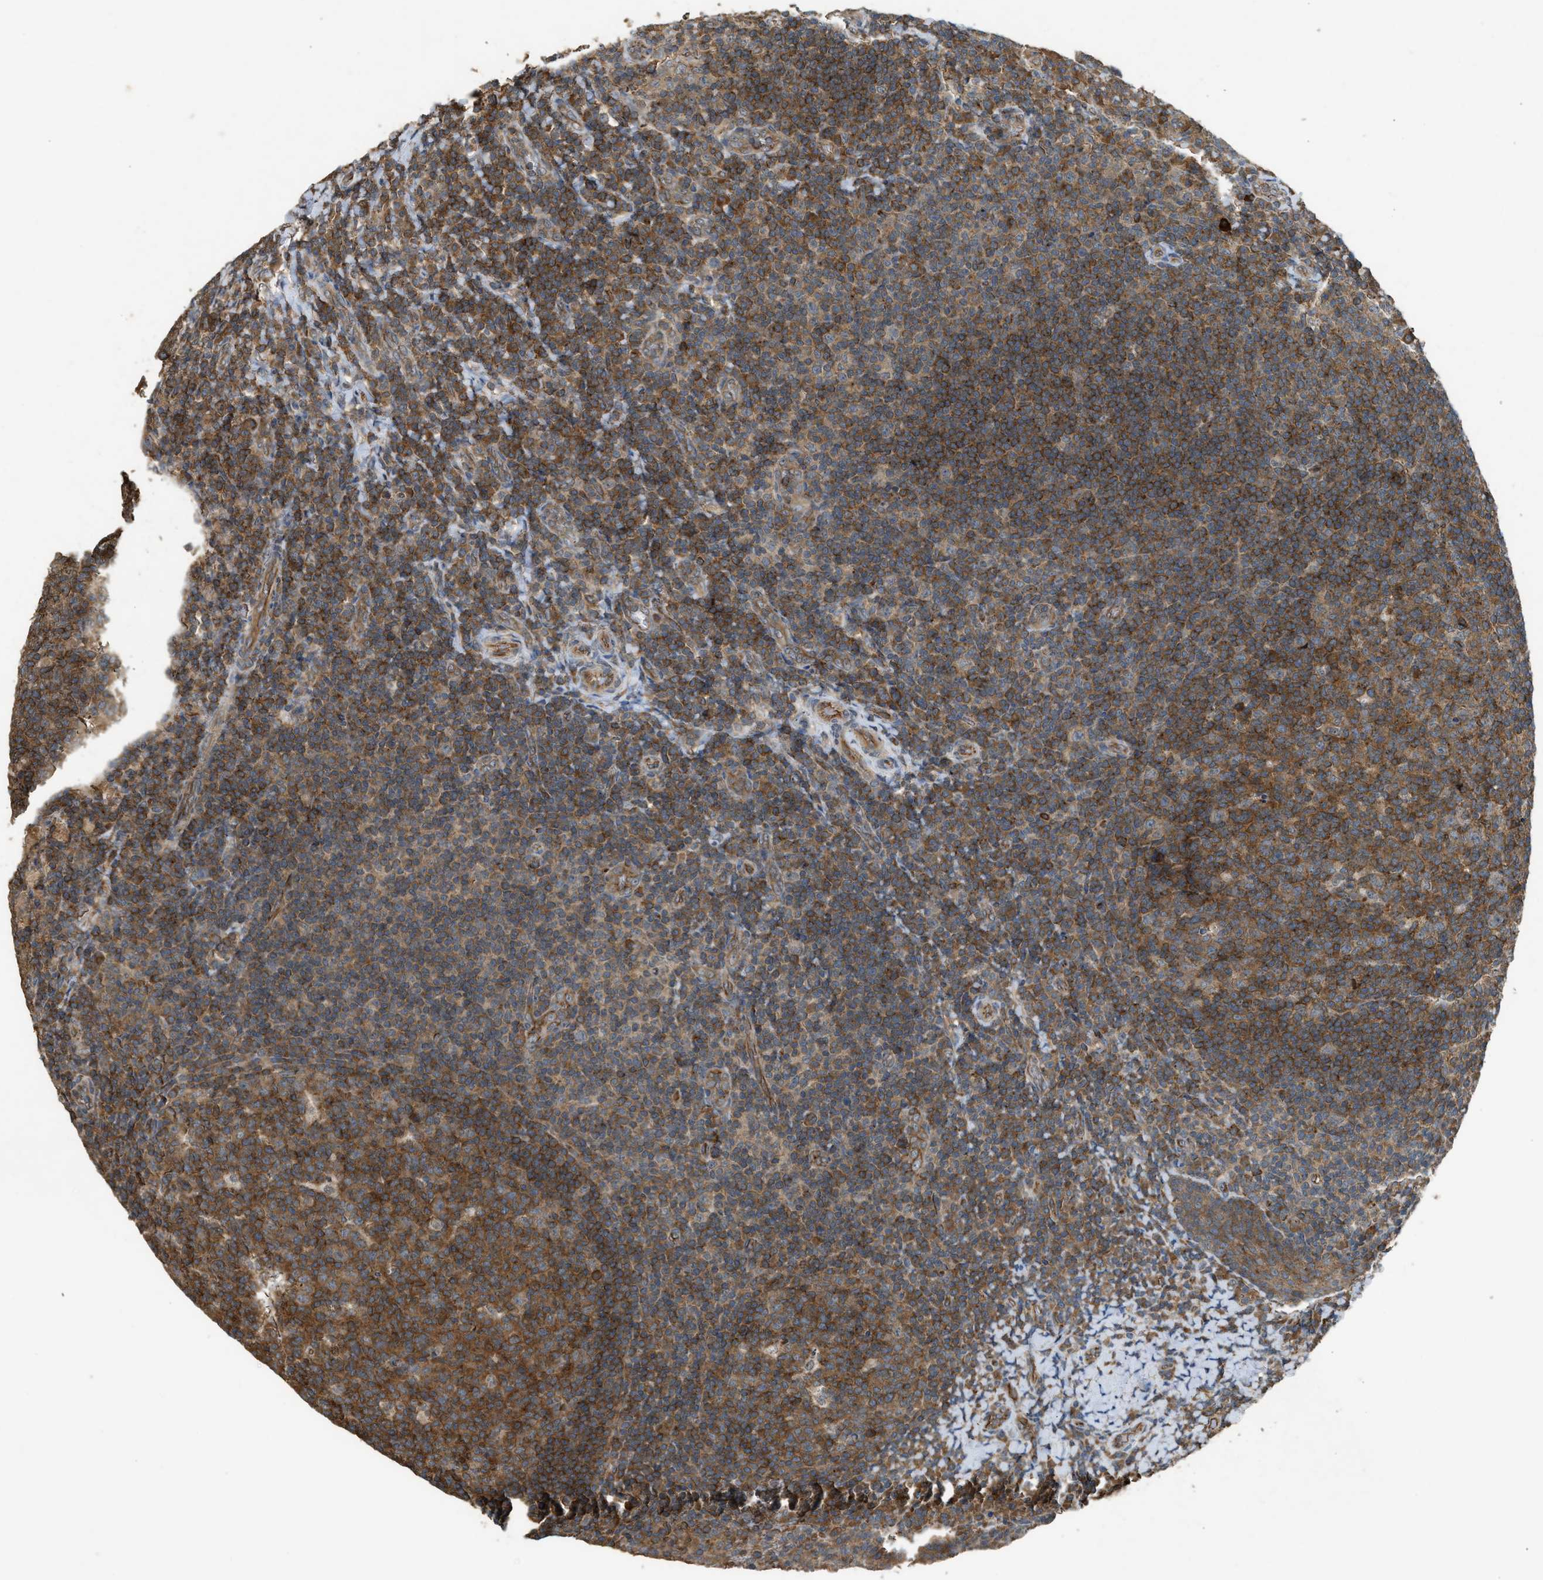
{"staining": {"intensity": "strong", "quantity": ">75%", "location": "cytoplasmic/membranous"}, "tissue": "tonsil", "cell_type": "Germinal center cells", "image_type": "normal", "snomed": [{"axis": "morphology", "description": "Normal tissue, NOS"}, {"axis": "topography", "description": "Tonsil"}], "caption": "IHC staining of normal tonsil, which reveals high levels of strong cytoplasmic/membranous staining in approximately >75% of germinal center cells indicating strong cytoplasmic/membranous protein staining. The staining was performed using DAB (brown) for protein detection and nuclei were counterstained in hematoxylin (blue).", "gene": "HIP1R", "patient": {"sex": "male", "age": 17}}